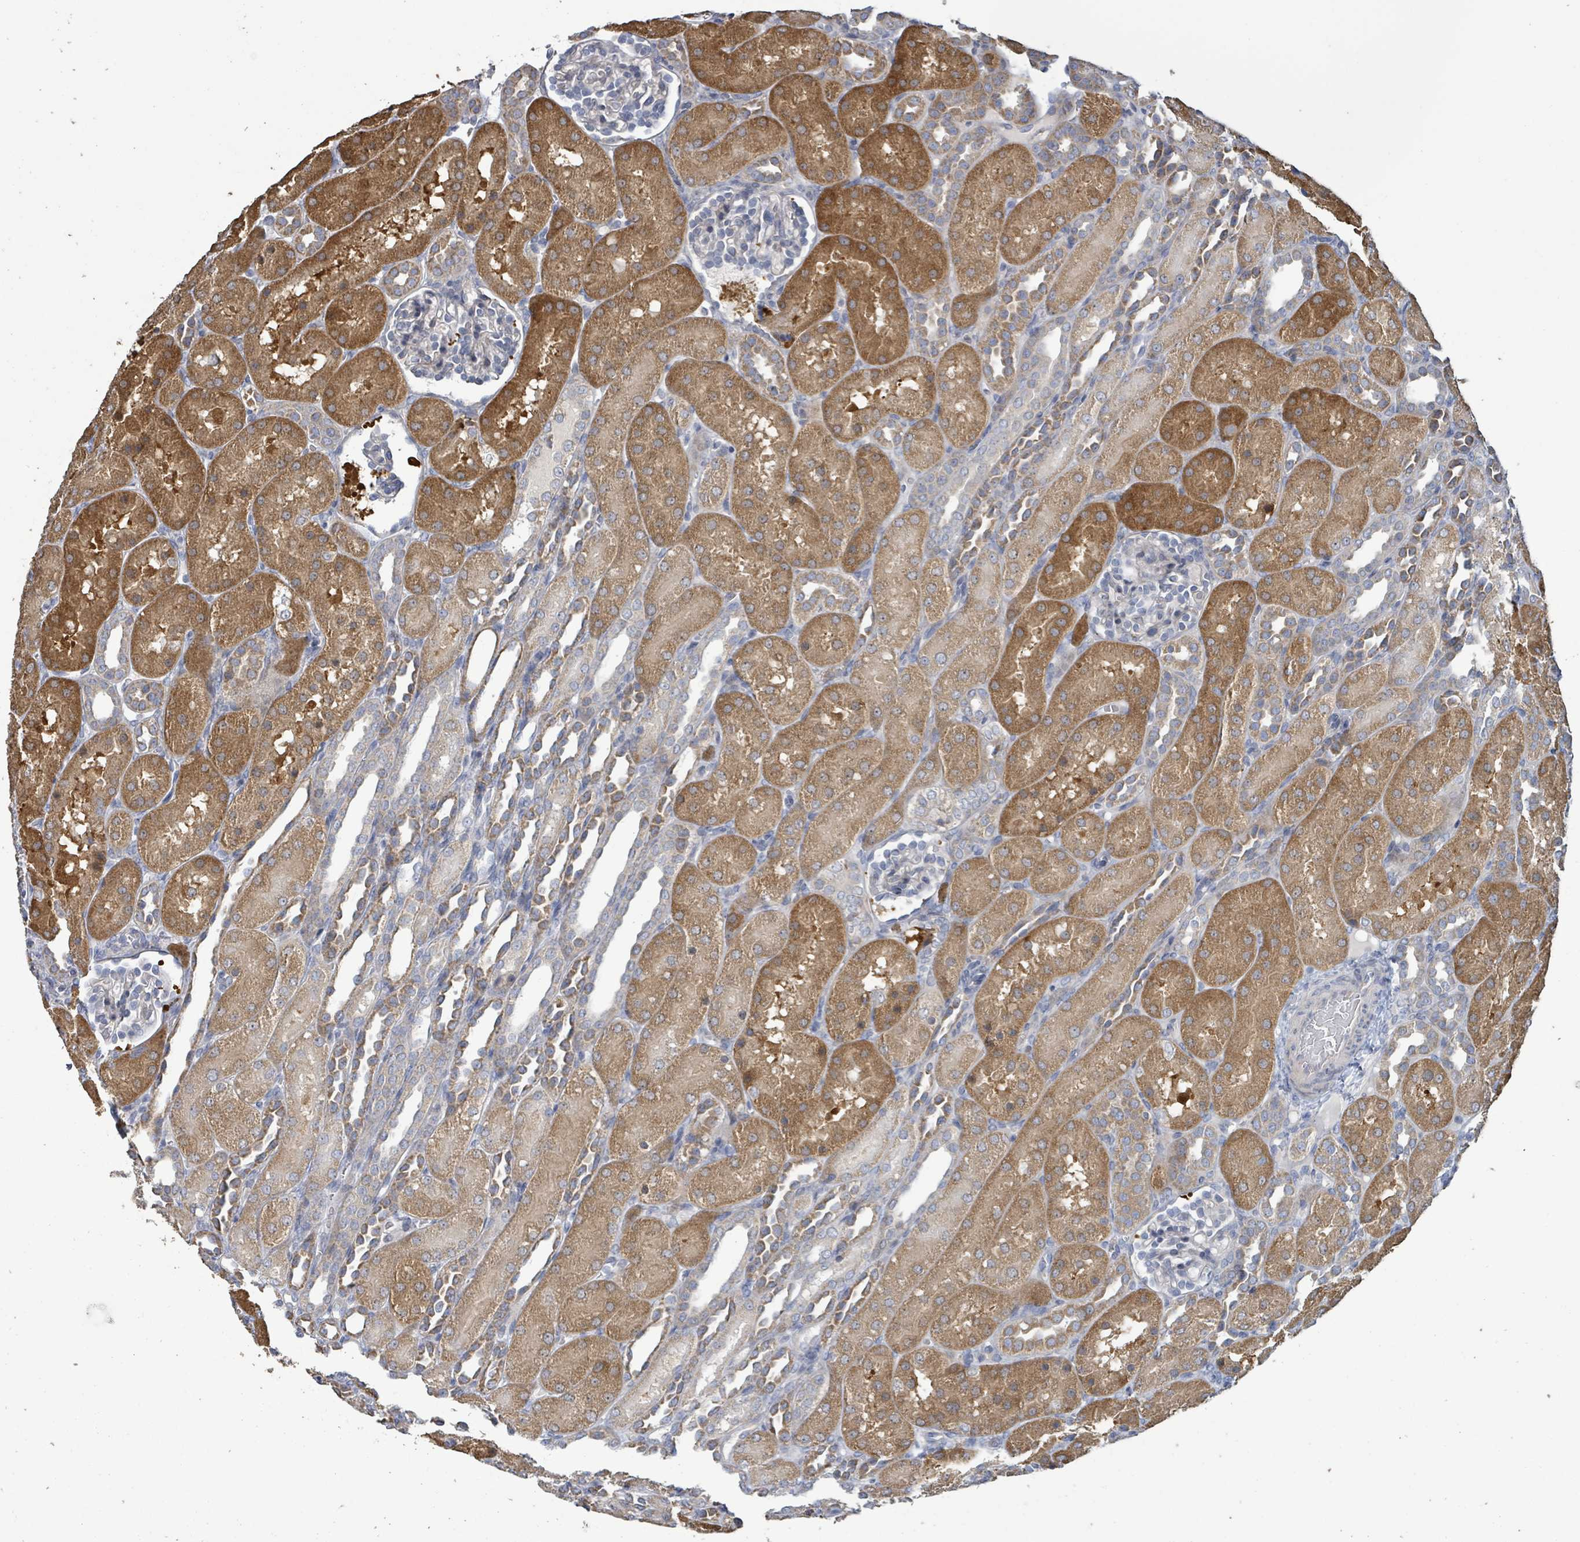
{"staining": {"intensity": "negative", "quantity": "none", "location": "none"}, "tissue": "kidney", "cell_type": "Cells in glomeruli", "image_type": "normal", "snomed": [{"axis": "morphology", "description": "Normal tissue, NOS"}, {"axis": "topography", "description": "Kidney"}], "caption": "A high-resolution micrograph shows IHC staining of benign kidney, which reveals no significant positivity in cells in glomeruli.", "gene": "RPL32", "patient": {"sex": "male", "age": 1}}